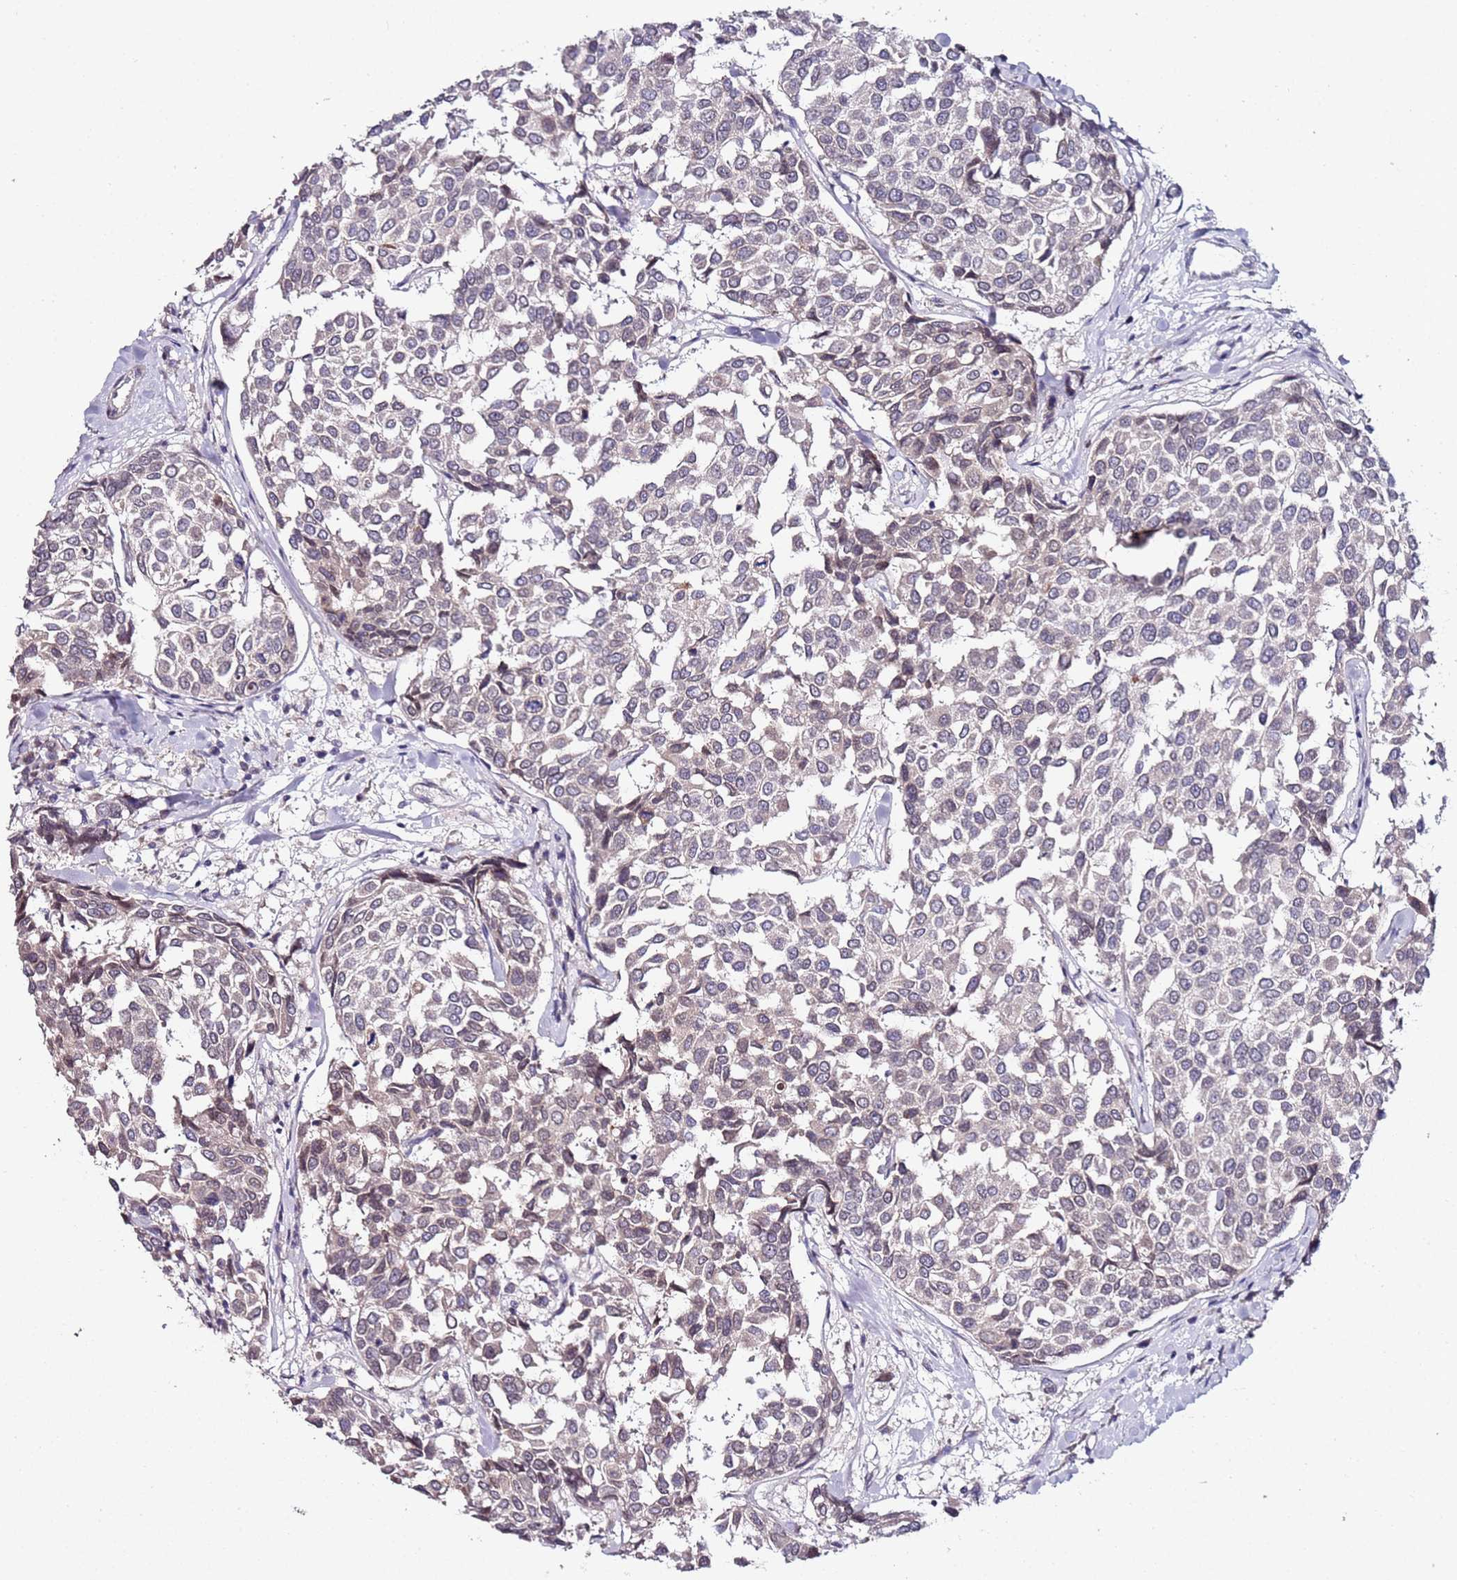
{"staining": {"intensity": "weak", "quantity": "<25%", "location": "cytoplasmic/membranous"}, "tissue": "breast cancer", "cell_type": "Tumor cells", "image_type": "cancer", "snomed": [{"axis": "morphology", "description": "Duct carcinoma"}, {"axis": "topography", "description": "Breast"}], "caption": "Immunohistochemistry (IHC) image of human intraductal carcinoma (breast) stained for a protein (brown), which displays no staining in tumor cells.", "gene": "DUSP28", "patient": {"sex": "female", "age": 55}}